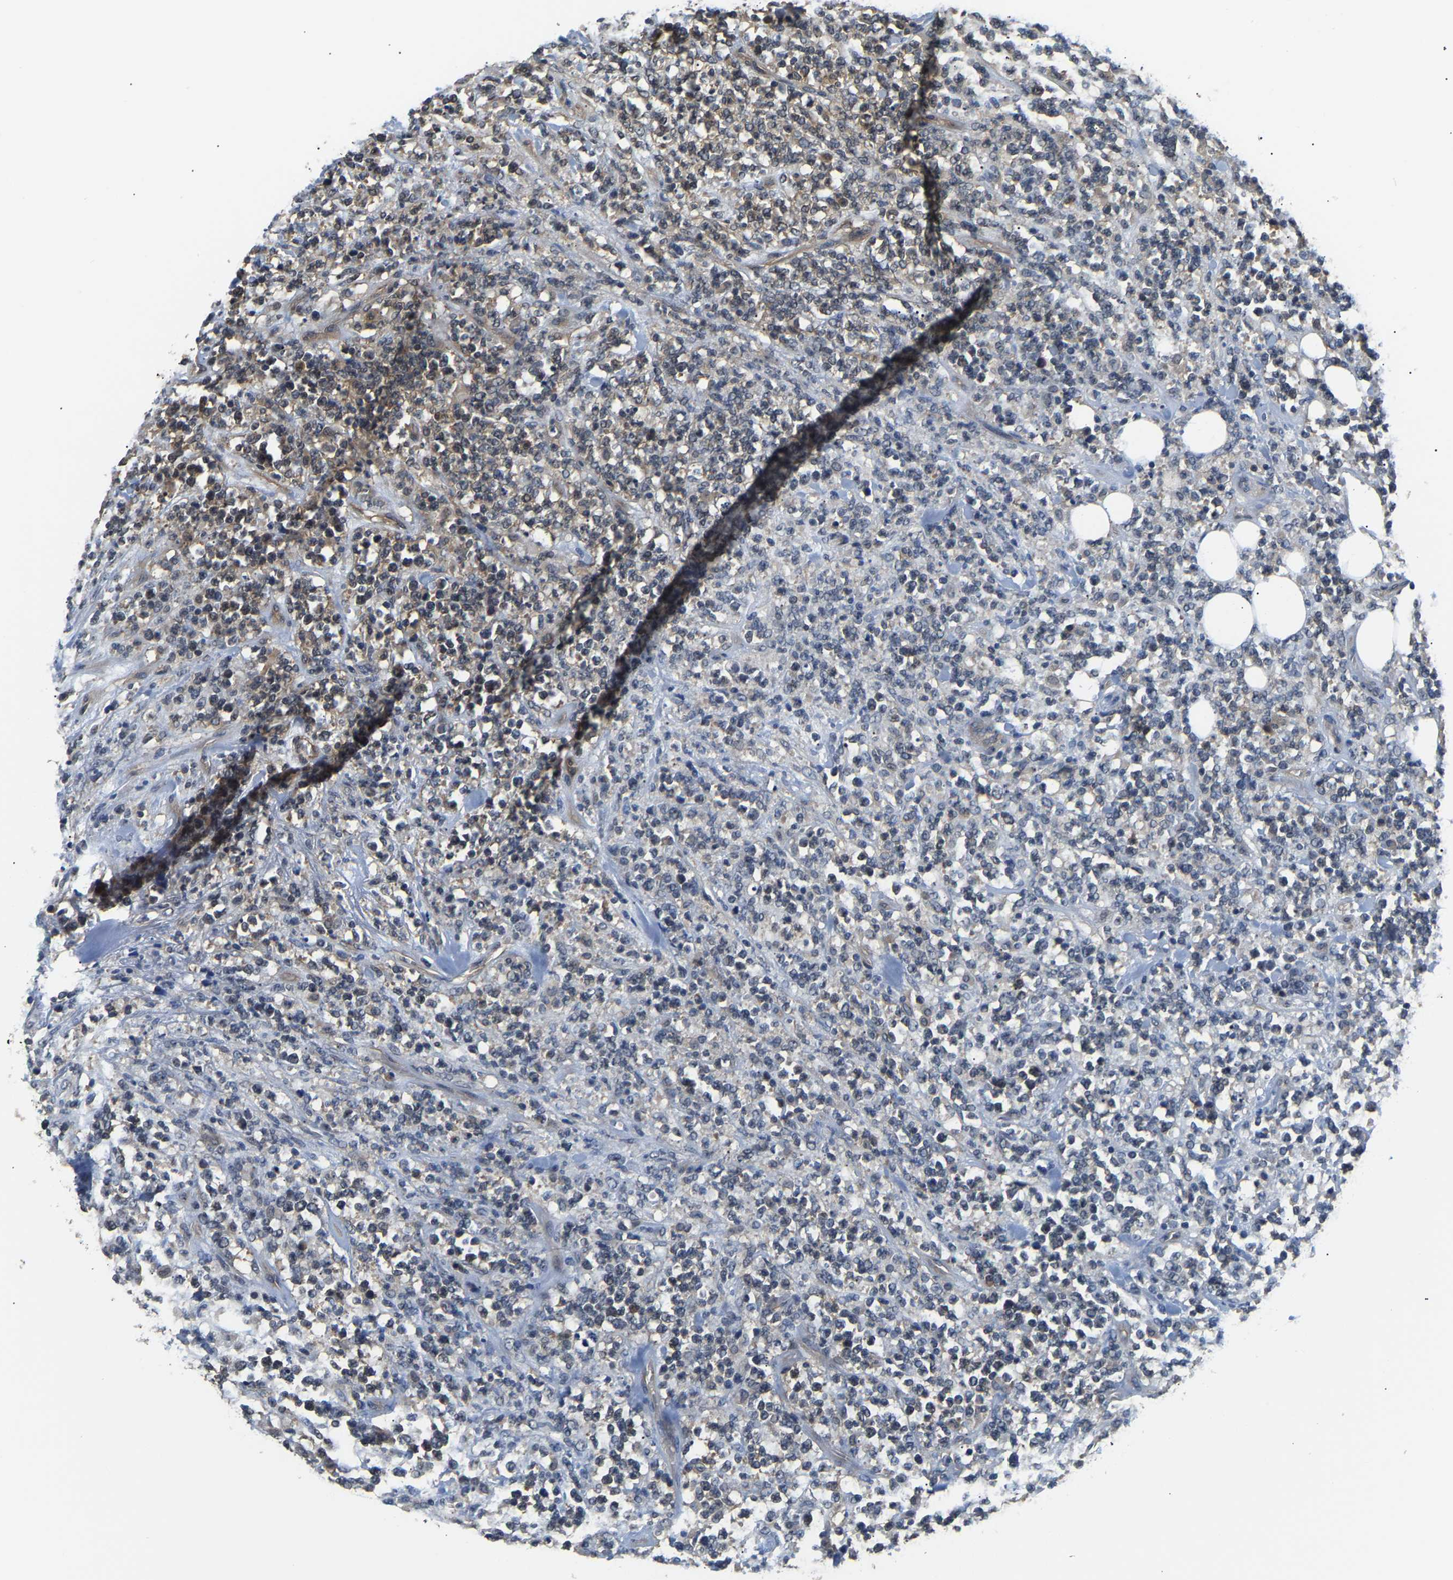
{"staining": {"intensity": "weak", "quantity": "<25%", "location": "cytoplasmic/membranous"}, "tissue": "lymphoma", "cell_type": "Tumor cells", "image_type": "cancer", "snomed": [{"axis": "morphology", "description": "Malignant lymphoma, non-Hodgkin's type, High grade"}, {"axis": "topography", "description": "Soft tissue"}], "caption": "Tumor cells are negative for brown protein staining in malignant lymphoma, non-Hodgkin's type (high-grade). The staining is performed using DAB brown chromogen with nuclei counter-stained in using hematoxylin.", "gene": "ARHGEF12", "patient": {"sex": "male", "age": 18}}